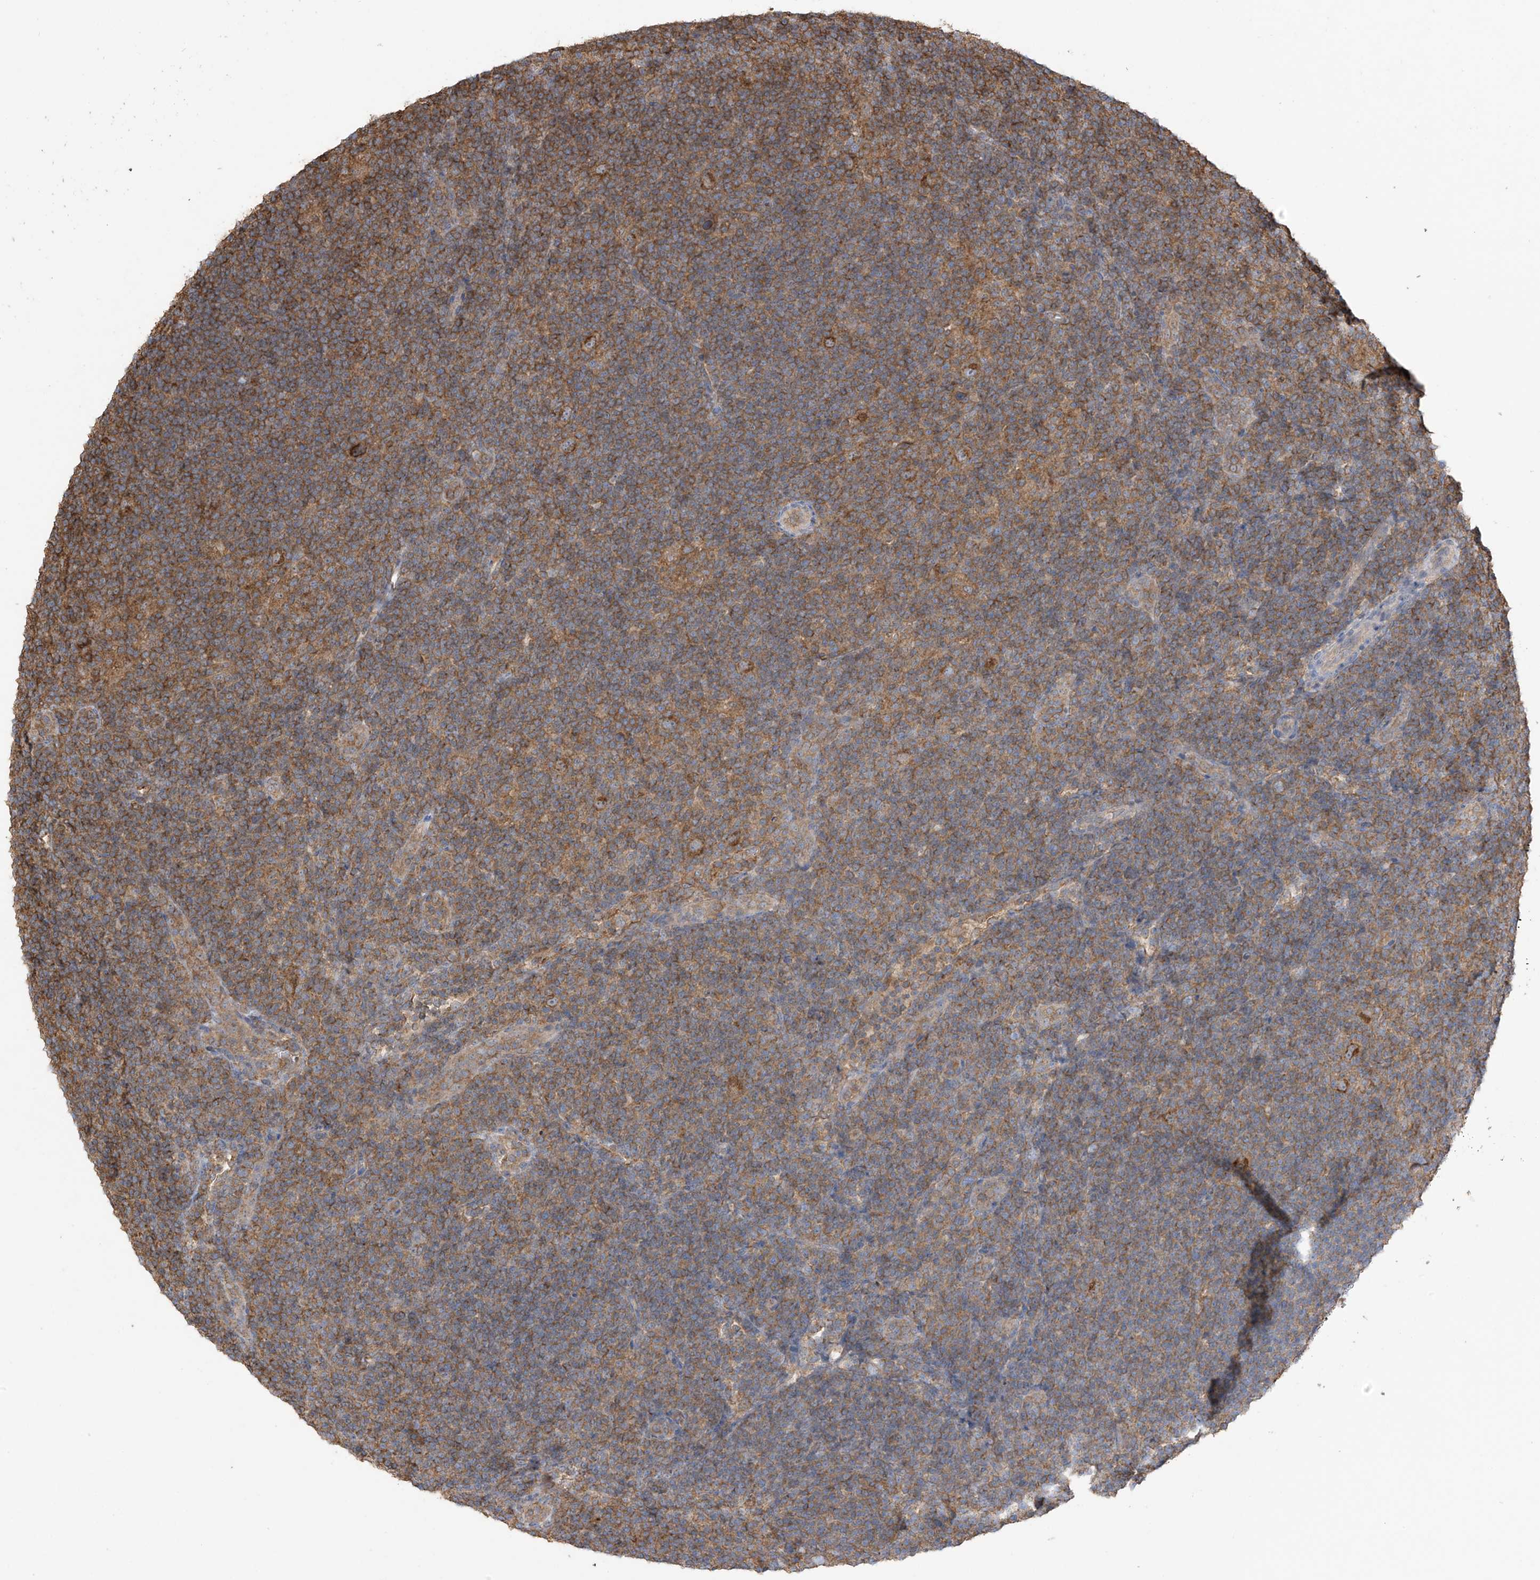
{"staining": {"intensity": "moderate", "quantity": ">75%", "location": "cytoplasmic/membranous"}, "tissue": "lymphoma", "cell_type": "Tumor cells", "image_type": "cancer", "snomed": [{"axis": "morphology", "description": "Hodgkin's disease, NOS"}, {"axis": "topography", "description": "Lymph node"}], "caption": "Hodgkin's disease stained with immunohistochemistry (IHC) displays moderate cytoplasmic/membranous staining in about >75% of tumor cells.", "gene": "COX10", "patient": {"sex": "female", "age": 57}}